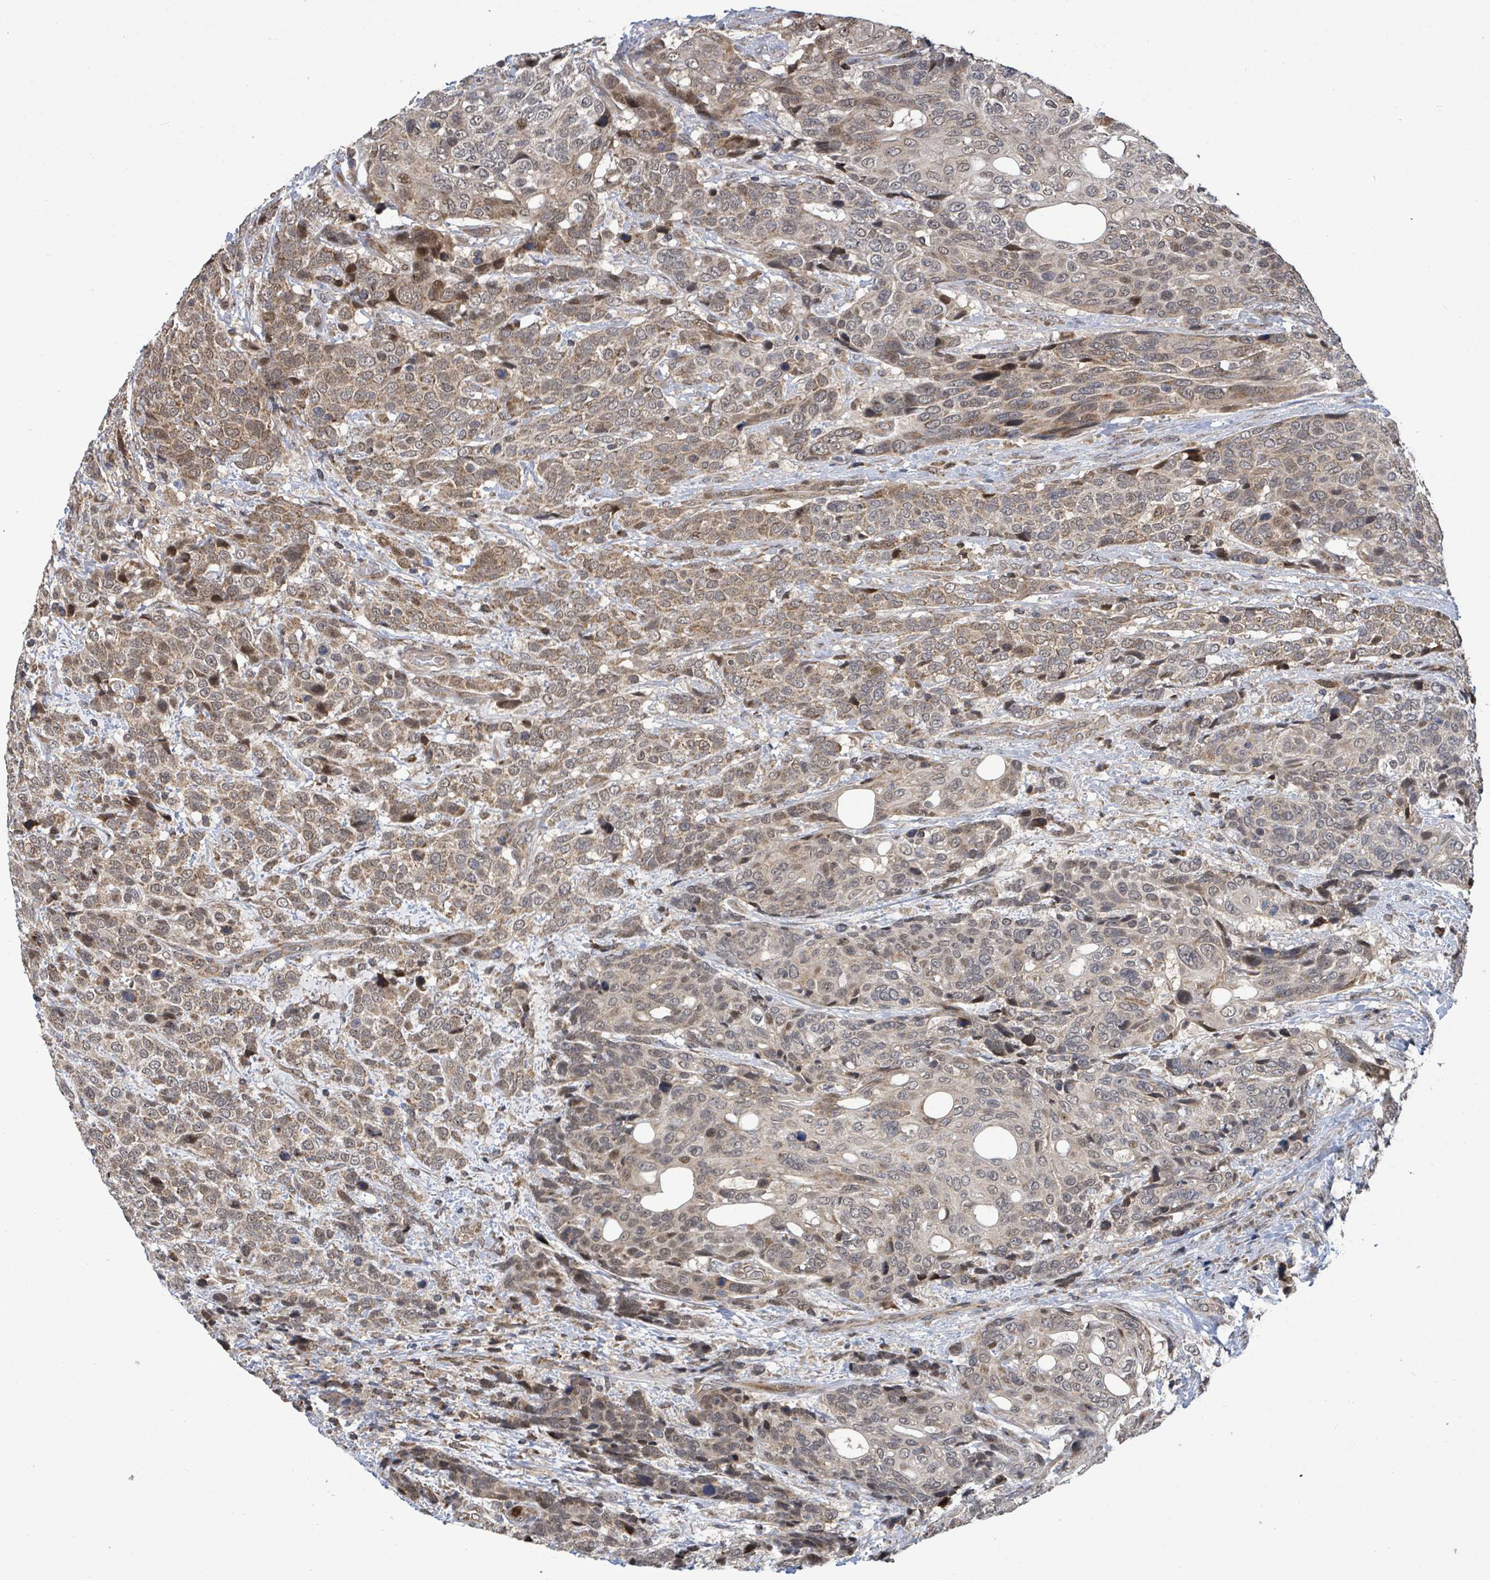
{"staining": {"intensity": "moderate", "quantity": "25%-75%", "location": "cytoplasmic/membranous,nuclear"}, "tissue": "urothelial cancer", "cell_type": "Tumor cells", "image_type": "cancer", "snomed": [{"axis": "morphology", "description": "Urothelial carcinoma, High grade"}, {"axis": "topography", "description": "Urinary bladder"}], "caption": "DAB (3,3'-diaminobenzidine) immunohistochemical staining of human urothelial cancer displays moderate cytoplasmic/membranous and nuclear protein staining in about 25%-75% of tumor cells.", "gene": "COQ6", "patient": {"sex": "female", "age": 70}}